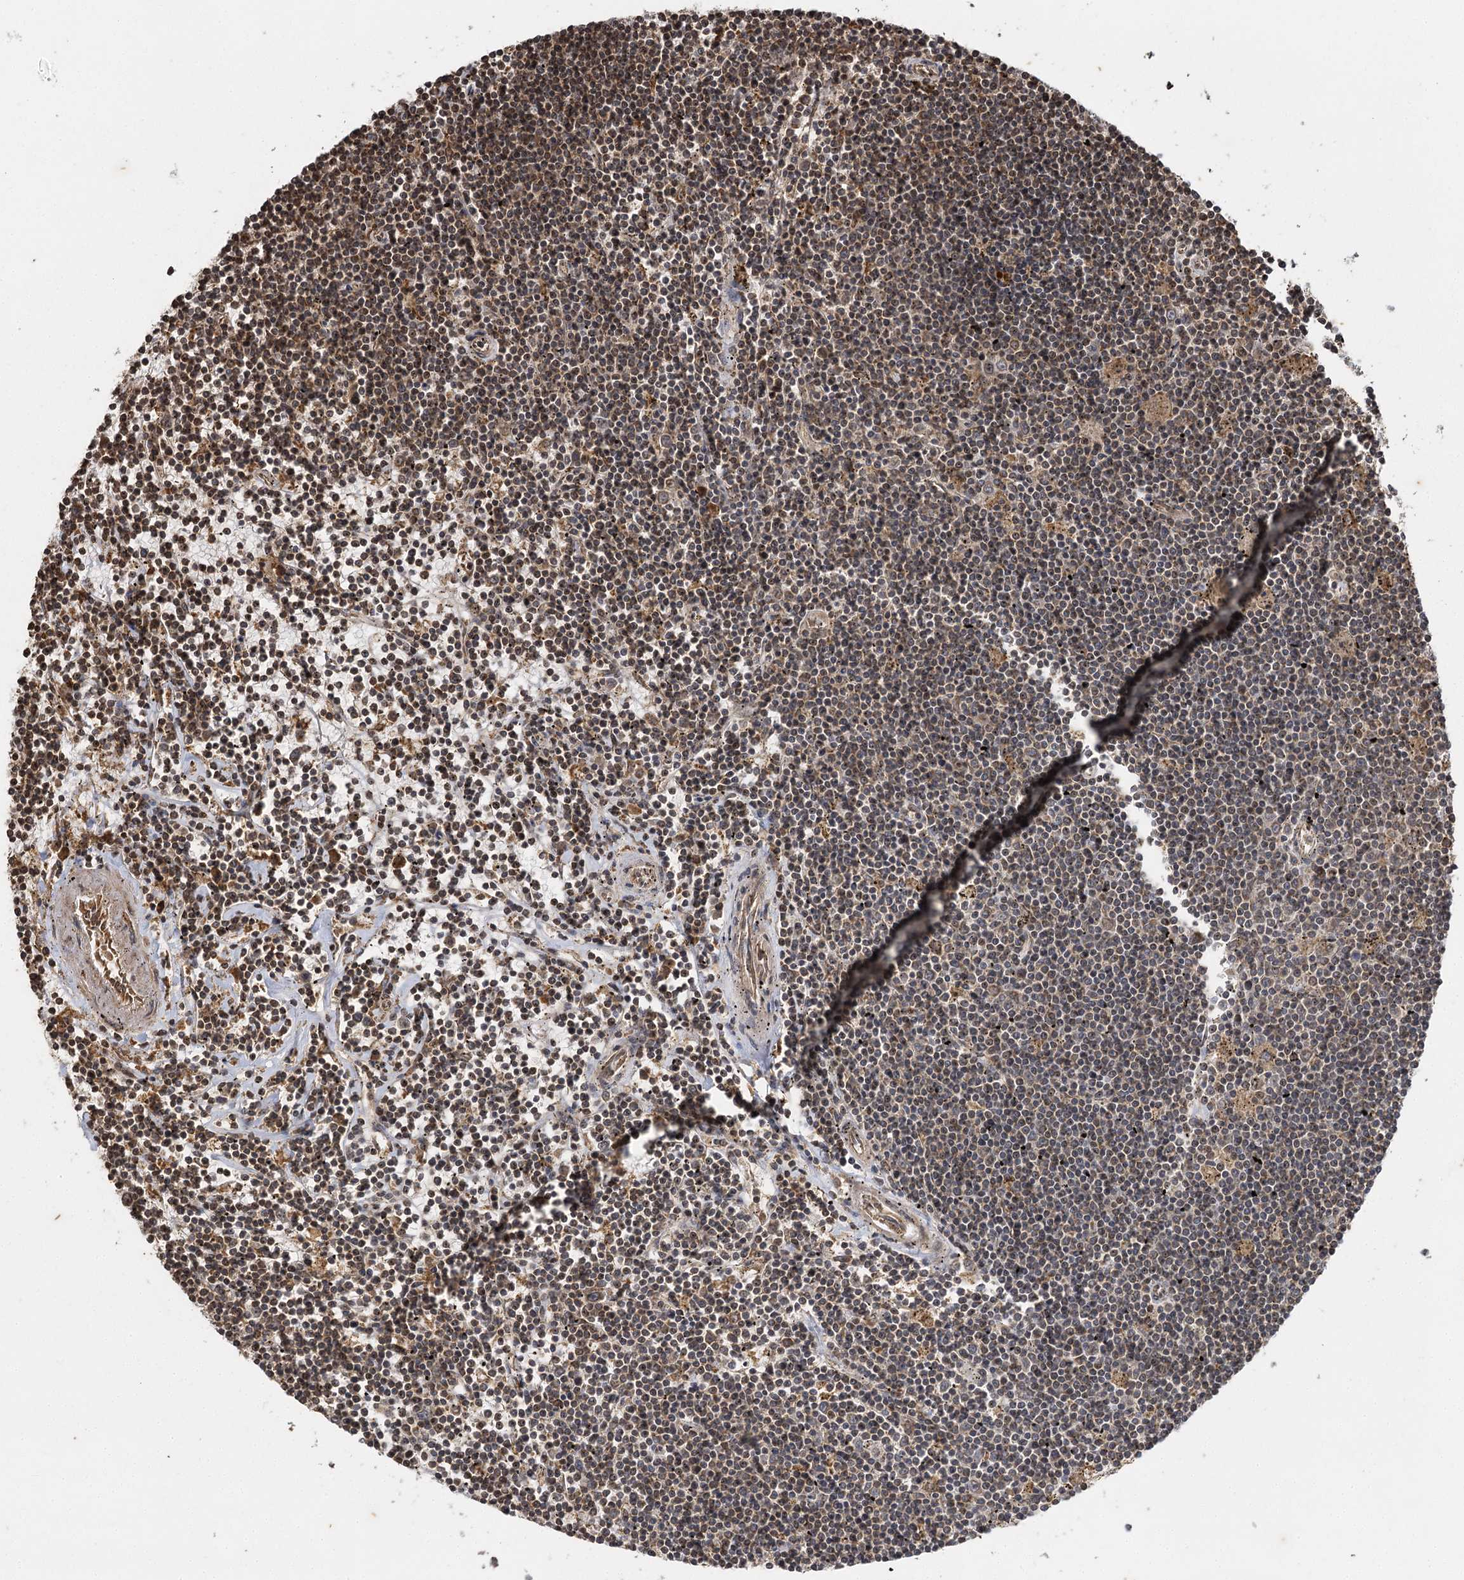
{"staining": {"intensity": "moderate", "quantity": "<25%", "location": "cytoplasmic/membranous,nuclear"}, "tissue": "lymphoma", "cell_type": "Tumor cells", "image_type": "cancer", "snomed": [{"axis": "morphology", "description": "Malignant lymphoma, non-Hodgkin's type, Low grade"}, {"axis": "topography", "description": "Spleen"}], "caption": "Human lymphoma stained with a brown dye shows moderate cytoplasmic/membranous and nuclear positive staining in about <25% of tumor cells.", "gene": "IL11RA", "patient": {"sex": "male", "age": 76}}